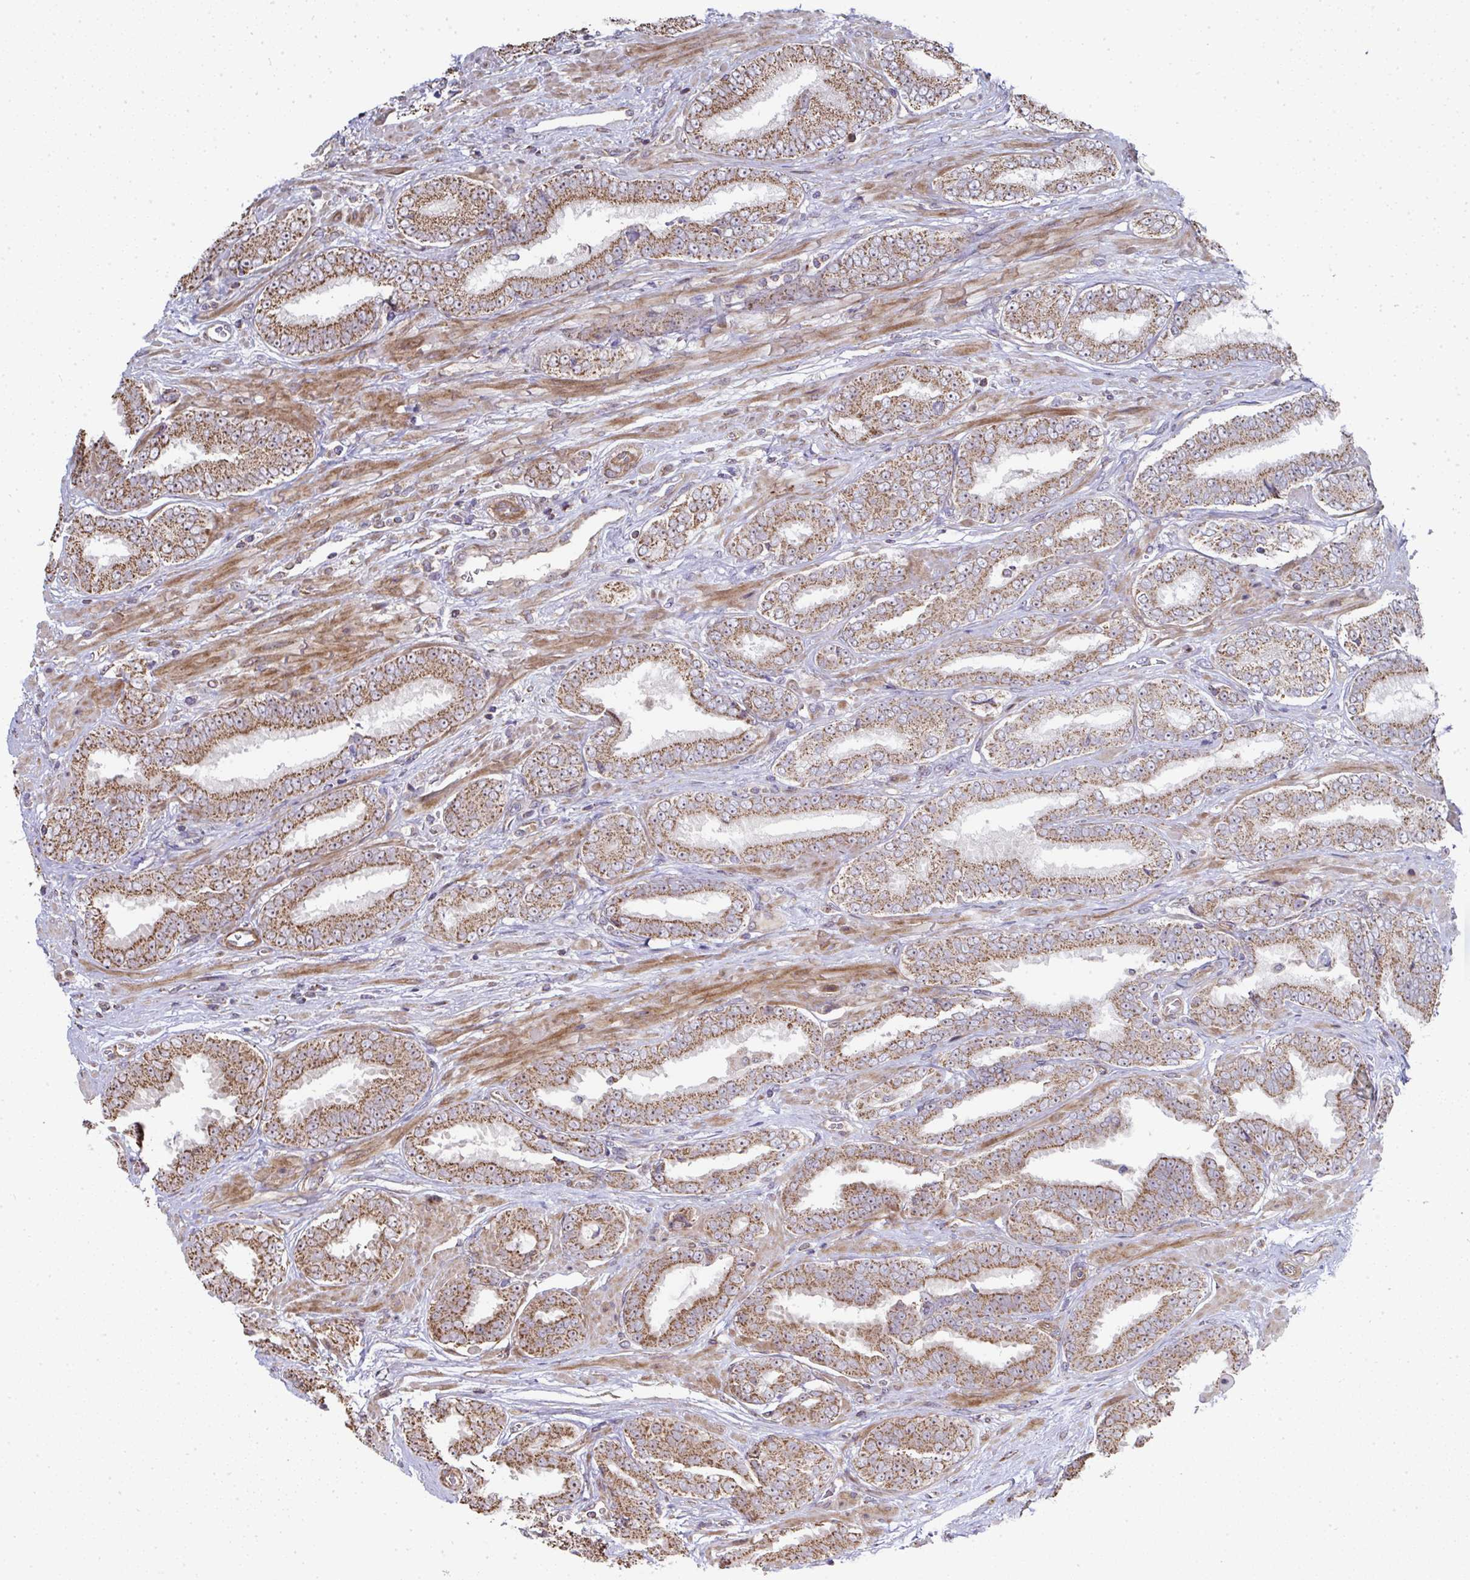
{"staining": {"intensity": "moderate", "quantity": ">75%", "location": "cytoplasmic/membranous"}, "tissue": "prostate cancer", "cell_type": "Tumor cells", "image_type": "cancer", "snomed": [{"axis": "morphology", "description": "Adenocarcinoma, High grade"}, {"axis": "topography", "description": "Prostate"}], "caption": "Immunohistochemistry (IHC) (DAB) staining of human adenocarcinoma (high-grade) (prostate) displays moderate cytoplasmic/membranous protein positivity in approximately >75% of tumor cells.", "gene": "AGTPBP1", "patient": {"sex": "male", "age": 72}}